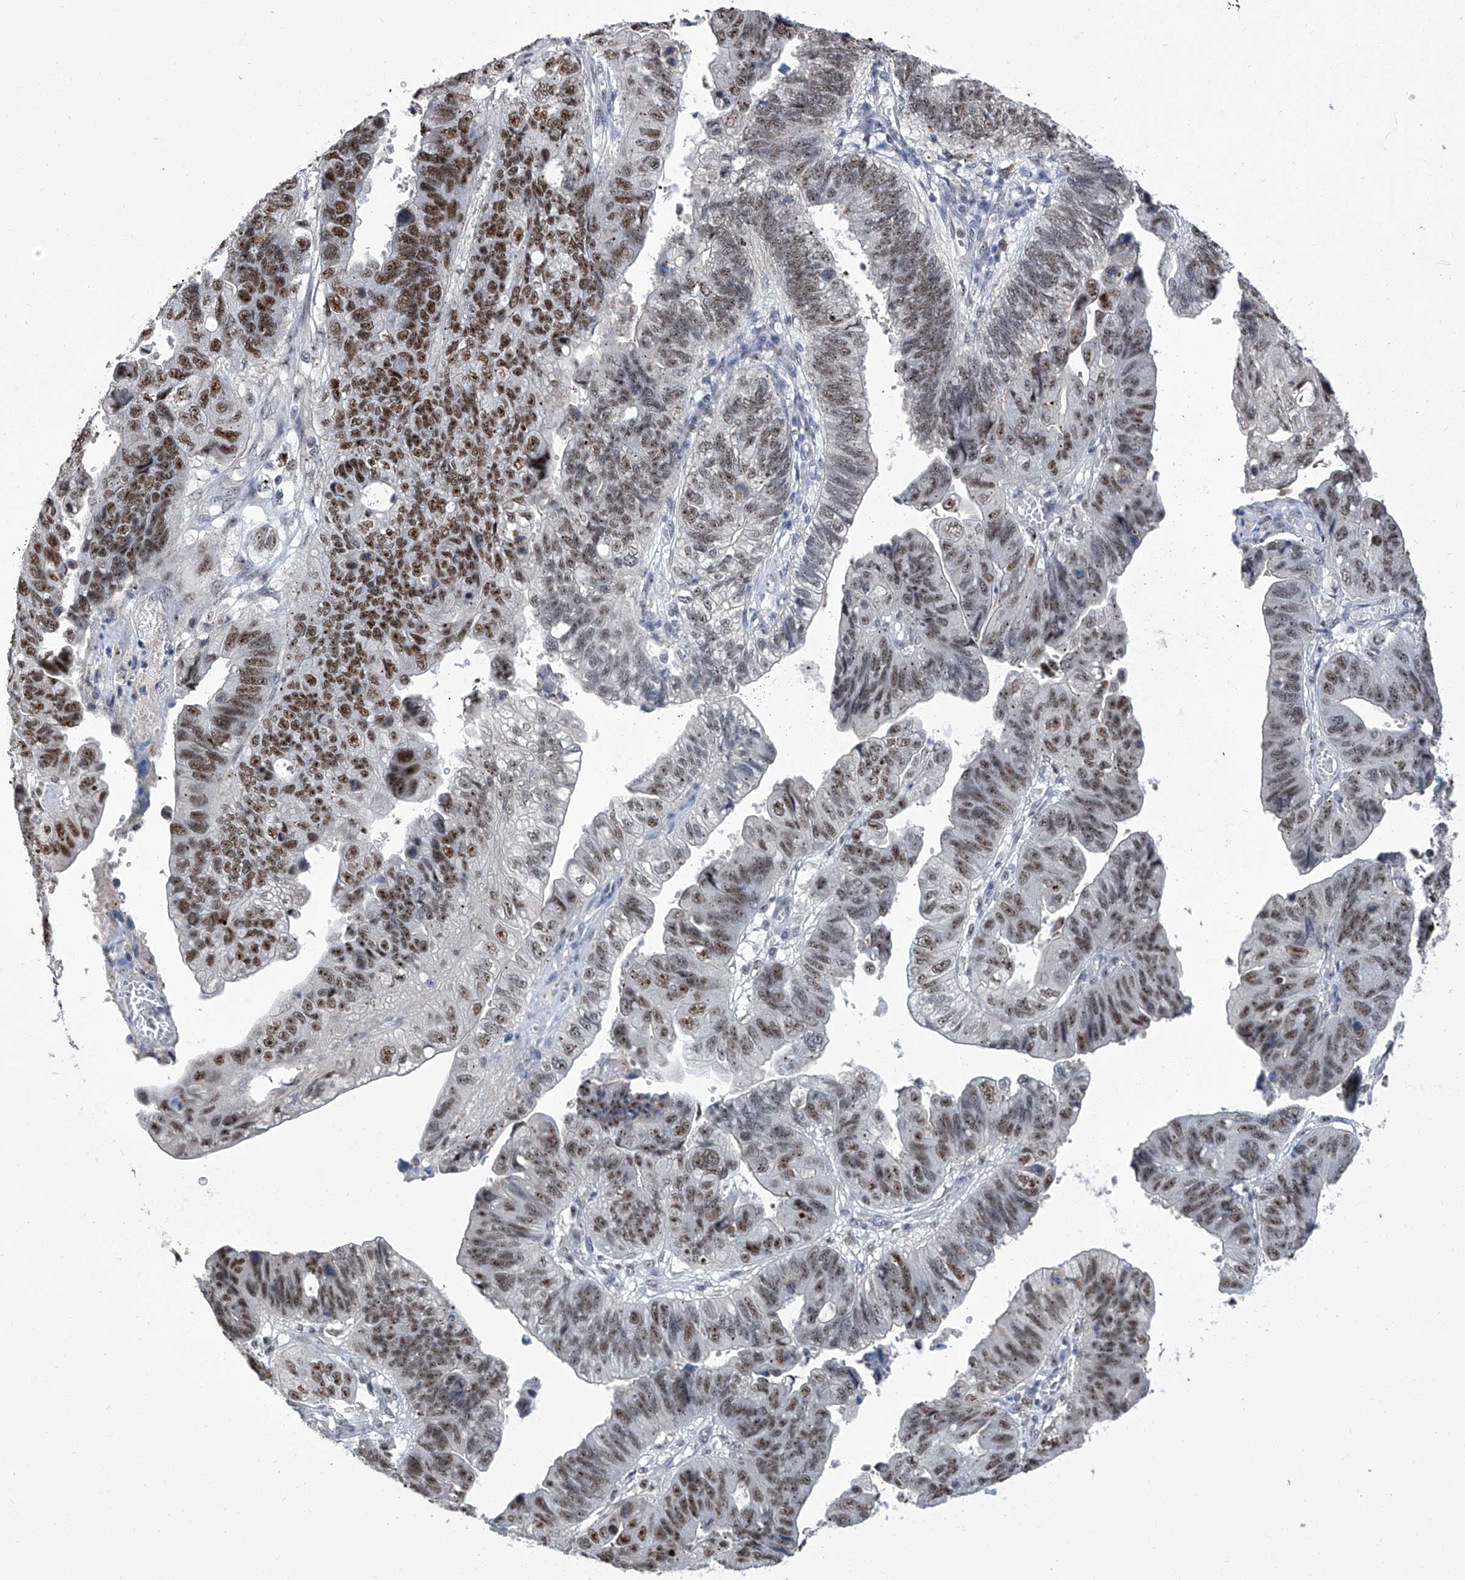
{"staining": {"intensity": "moderate", "quantity": ">75%", "location": "nuclear"}, "tissue": "stomach cancer", "cell_type": "Tumor cells", "image_type": "cancer", "snomed": [{"axis": "morphology", "description": "Adenocarcinoma, NOS"}, {"axis": "topography", "description": "Stomach"}], "caption": "Immunohistochemical staining of human stomach cancer demonstrates medium levels of moderate nuclear protein staining in about >75% of tumor cells.", "gene": "CMTR1", "patient": {"sex": "male", "age": 59}}